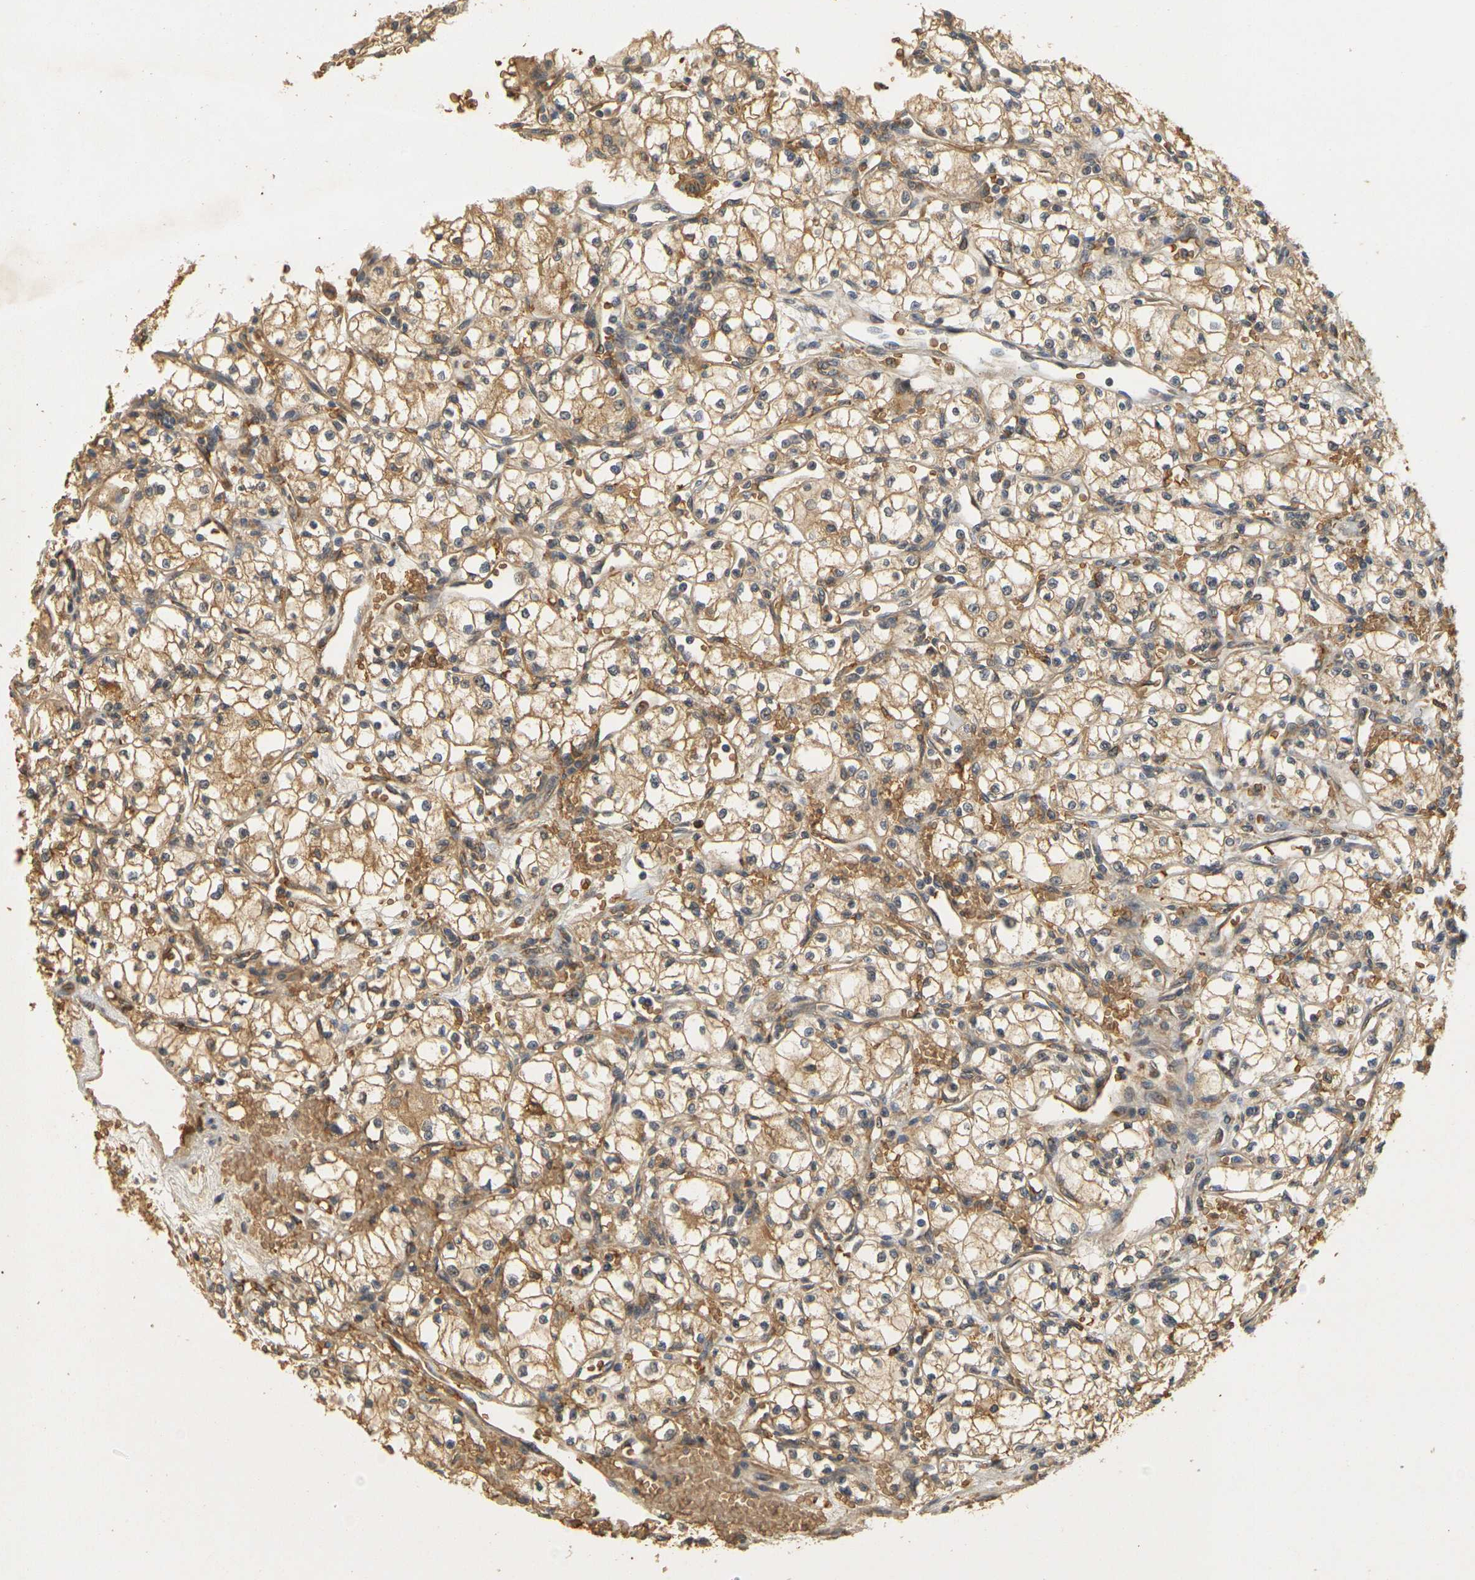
{"staining": {"intensity": "weak", "quantity": ">75%", "location": "cytoplasmic/membranous"}, "tissue": "renal cancer", "cell_type": "Tumor cells", "image_type": "cancer", "snomed": [{"axis": "morphology", "description": "Normal tissue, NOS"}, {"axis": "morphology", "description": "Adenocarcinoma, NOS"}, {"axis": "topography", "description": "Kidney"}], "caption": "DAB (3,3'-diaminobenzidine) immunohistochemical staining of renal cancer (adenocarcinoma) displays weak cytoplasmic/membranous protein staining in about >75% of tumor cells. (IHC, brightfield microscopy, high magnification).", "gene": "MEGF9", "patient": {"sex": "male", "age": 59}}